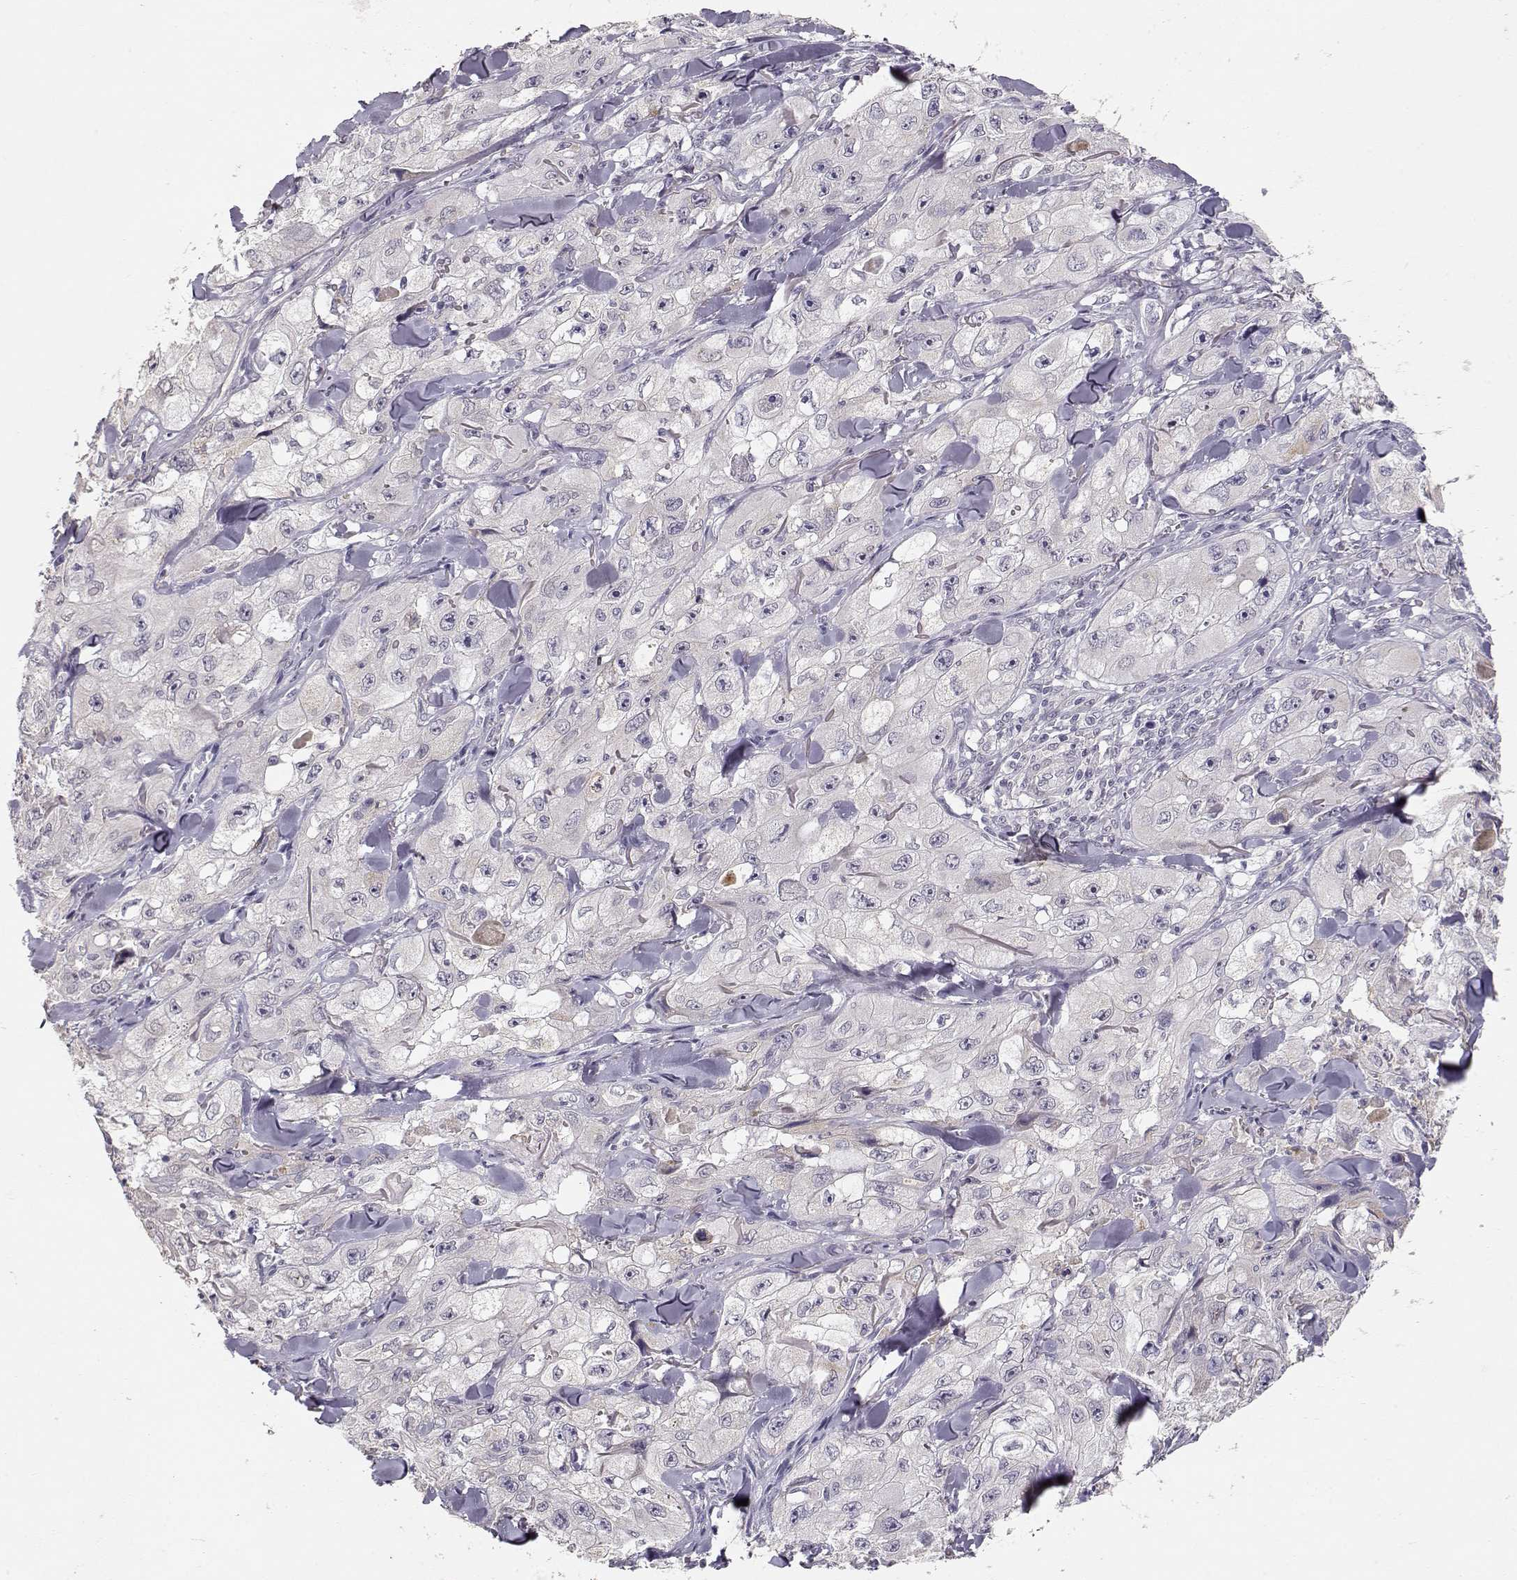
{"staining": {"intensity": "negative", "quantity": "none", "location": "none"}, "tissue": "skin cancer", "cell_type": "Tumor cells", "image_type": "cancer", "snomed": [{"axis": "morphology", "description": "Squamous cell carcinoma, NOS"}, {"axis": "topography", "description": "Skin"}, {"axis": "topography", "description": "Subcutis"}], "caption": "There is no significant expression in tumor cells of skin cancer.", "gene": "LAMA5", "patient": {"sex": "male", "age": 73}}